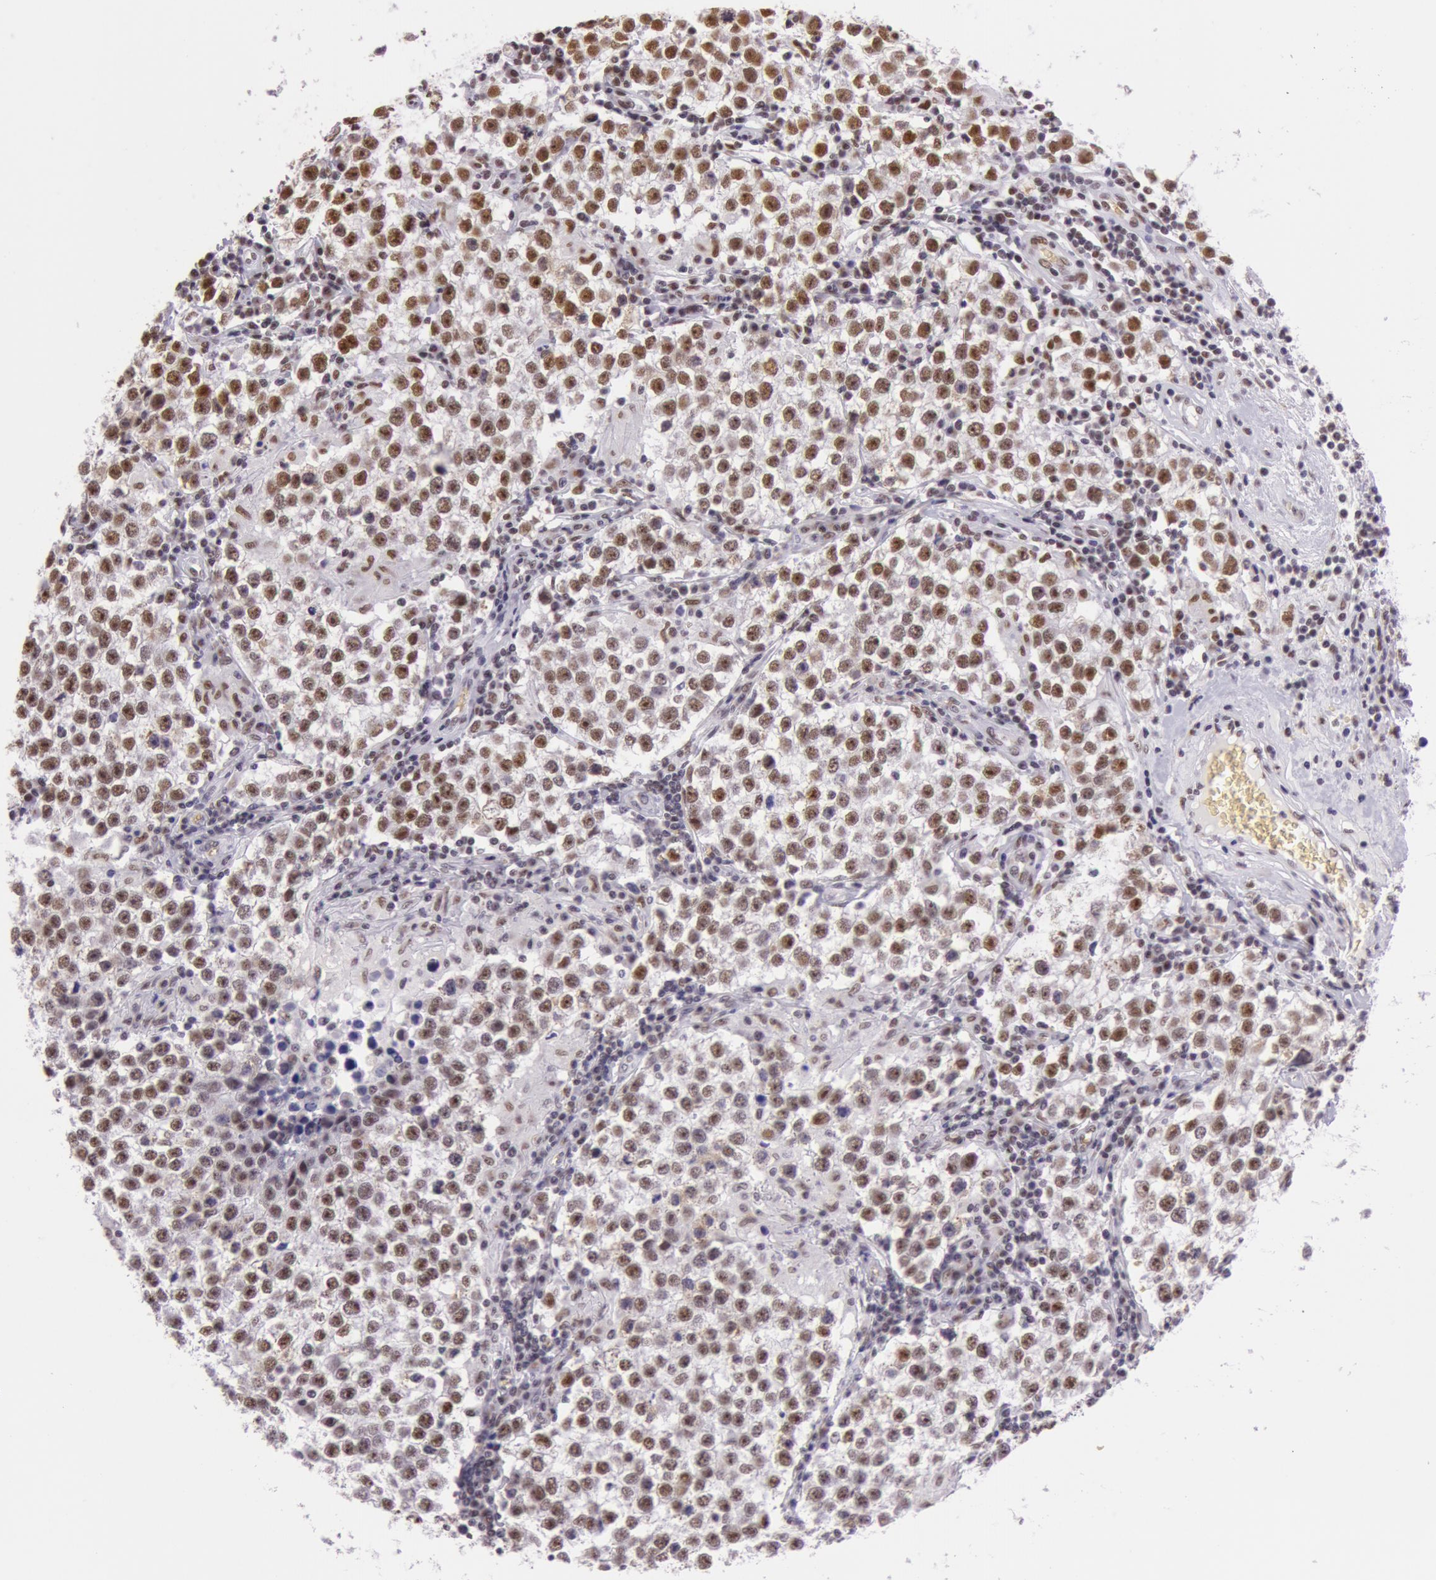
{"staining": {"intensity": "strong", "quantity": ">75%", "location": "nuclear"}, "tissue": "testis cancer", "cell_type": "Tumor cells", "image_type": "cancer", "snomed": [{"axis": "morphology", "description": "Seminoma, NOS"}, {"axis": "topography", "description": "Testis"}], "caption": "Immunohistochemical staining of seminoma (testis) exhibits strong nuclear protein staining in approximately >75% of tumor cells. The staining is performed using DAB brown chromogen to label protein expression. The nuclei are counter-stained blue using hematoxylin.", "gene": "NBN", "patient": {"sex": "male", "age": 36}}